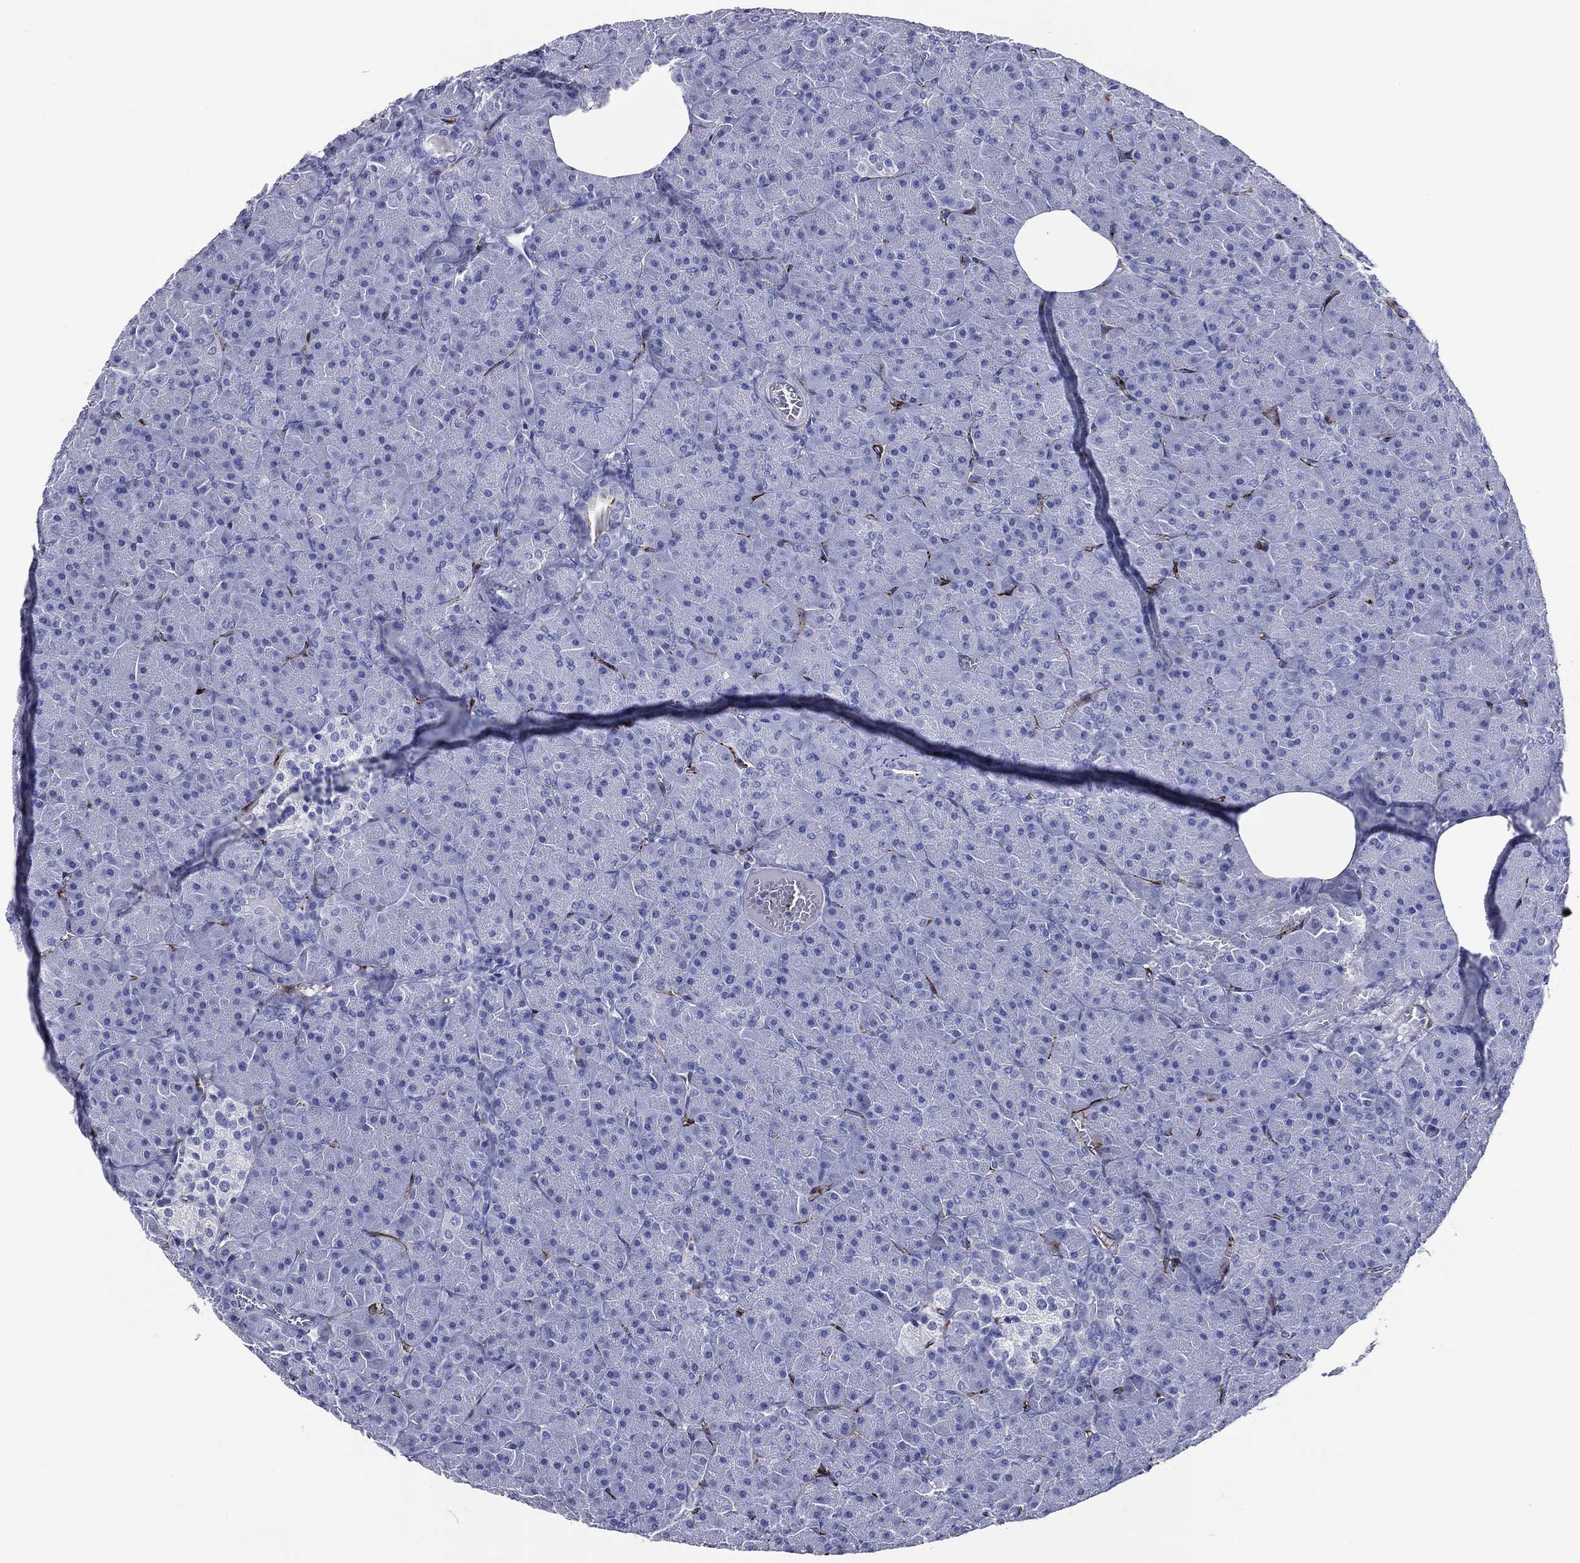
{"staining": {"intensity": "strong", "quantity": "<25%", "location": "cytoplasmic/membranous"}, "tissue": "pancreas", "cell_type": "Exocrine glandular cells", "image_type": "normal", "snomed": [{"axis": "morphology", "description": "Normal tissue, NOS"}, {"axis": "topography", "description": "Pancreas"}], "caption": "Immunohistochemistry (IHC) staining of benign pancreas, which exhibits medium levels of strong cytoplasmic/membranous positivity in about <25% of exocrine glandular cells indicating strong cytoplasmic/membranous protein expression. The staining was performed using DAB (3,3'-diaminobenzidine) (brown) for protein detection and nuclei were counterstained in hematoxylin (blue).", "gene": "ACE2", "patient": {"sex": "male", "age": 61}}